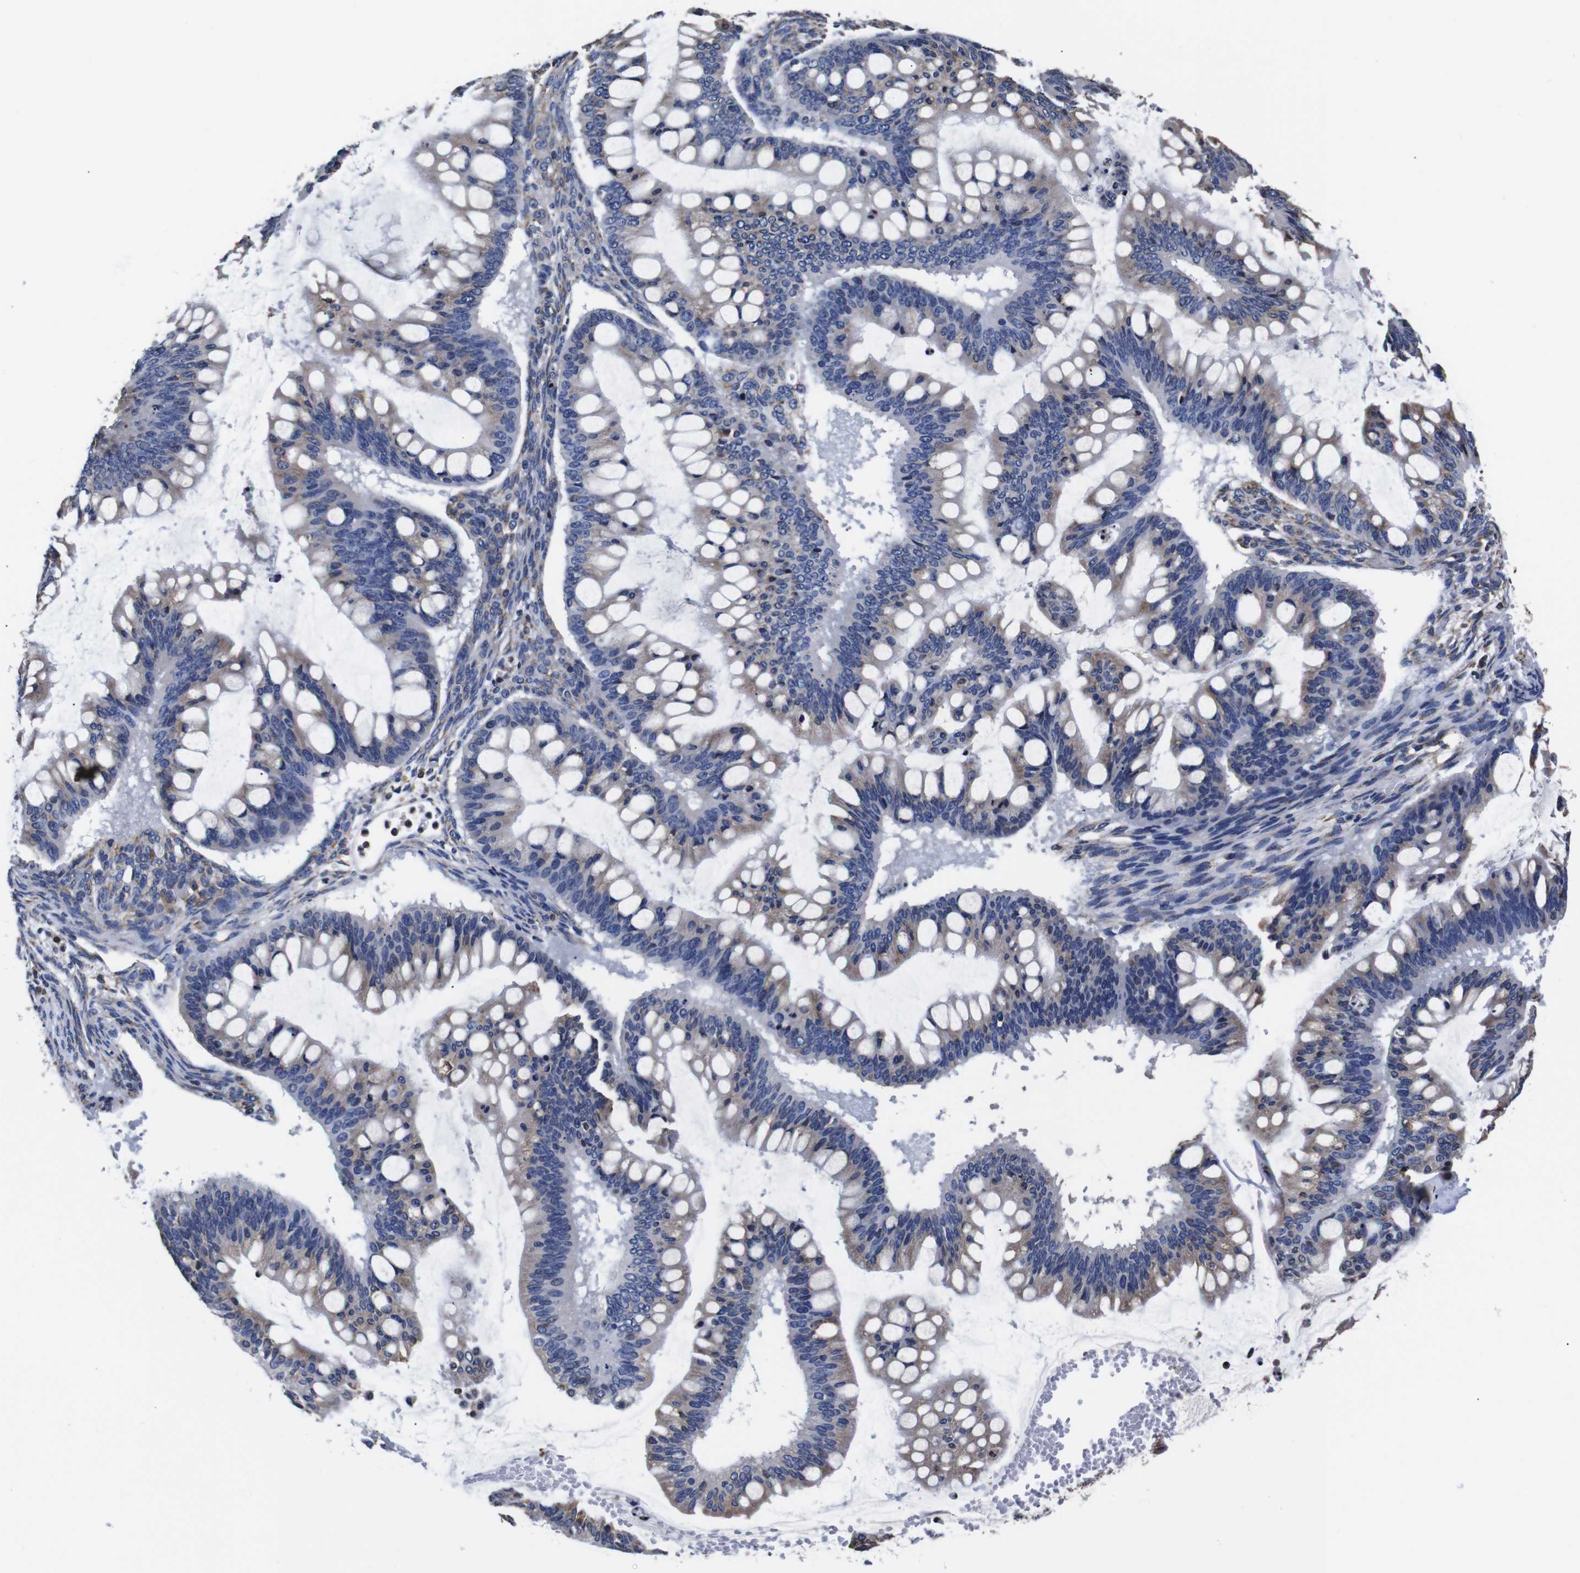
{"staining": {"intensity": "weak", "quantity": "<25%", "location": "cytoplasmic/membranous"}, "tissue": "ovarian cancer", "cell_type": "Tumor cells", "image_type": "cancer", "snomed": [{"axis": "morphology", "description": "Cystadenocarcinoma, mucinous, NOS"}, {"axis": "topography", "description": "Ovary"}], "caption": "Immunohistochemistry histopathology image of human ovarian cancer (mucinous cystadenocarcinoma) stained for a protein (brown), which shows no staining in tumor cells.", "gene": "PPIB", "patient": {"sex": "female", "age": 73}}